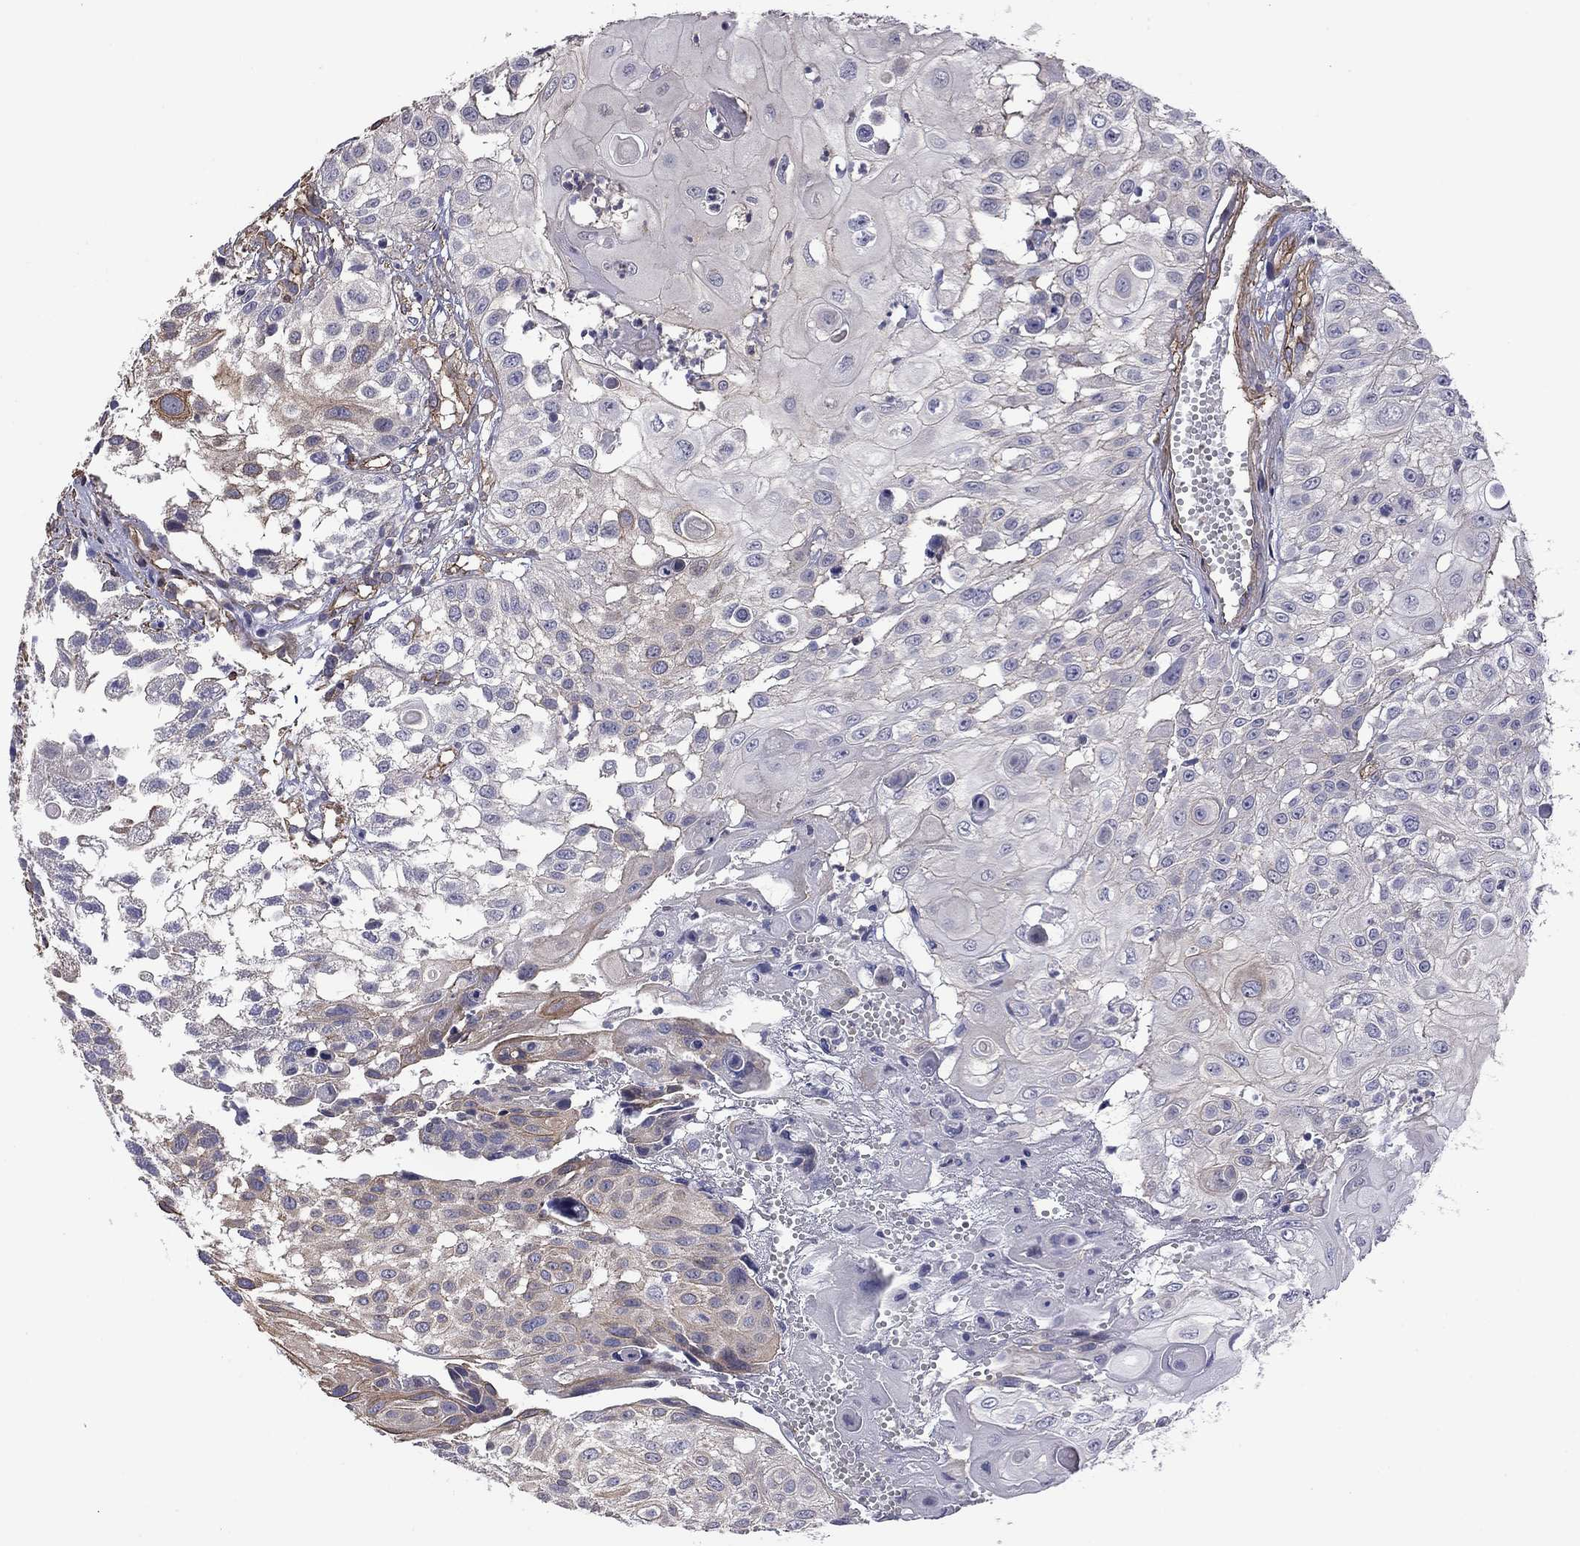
{"staining": {"intensity": "moderate", "quantity": "<25%", "location": "cytoplasmic/membranous"}, "tissue": "urothelial cancer", "cell_type": "Tumor cells", "image_type": "cancer", "snomed": [{"axis": "morphology", "description": "Urothelial carcinoma, High grade"}, {"axis": "topography", "description": "Urinary bladder"}], "caption": "The histopathology image displays a brown stain indicating the presence of a protein in the cytoplasmic/membranous of tumor cells in high-grade urothelial carcinoma. The protein is shown in brown color, while the nuclei are stained blue.", "gene": "TCHH", "patient": {"sex": "female", "age": 79}}